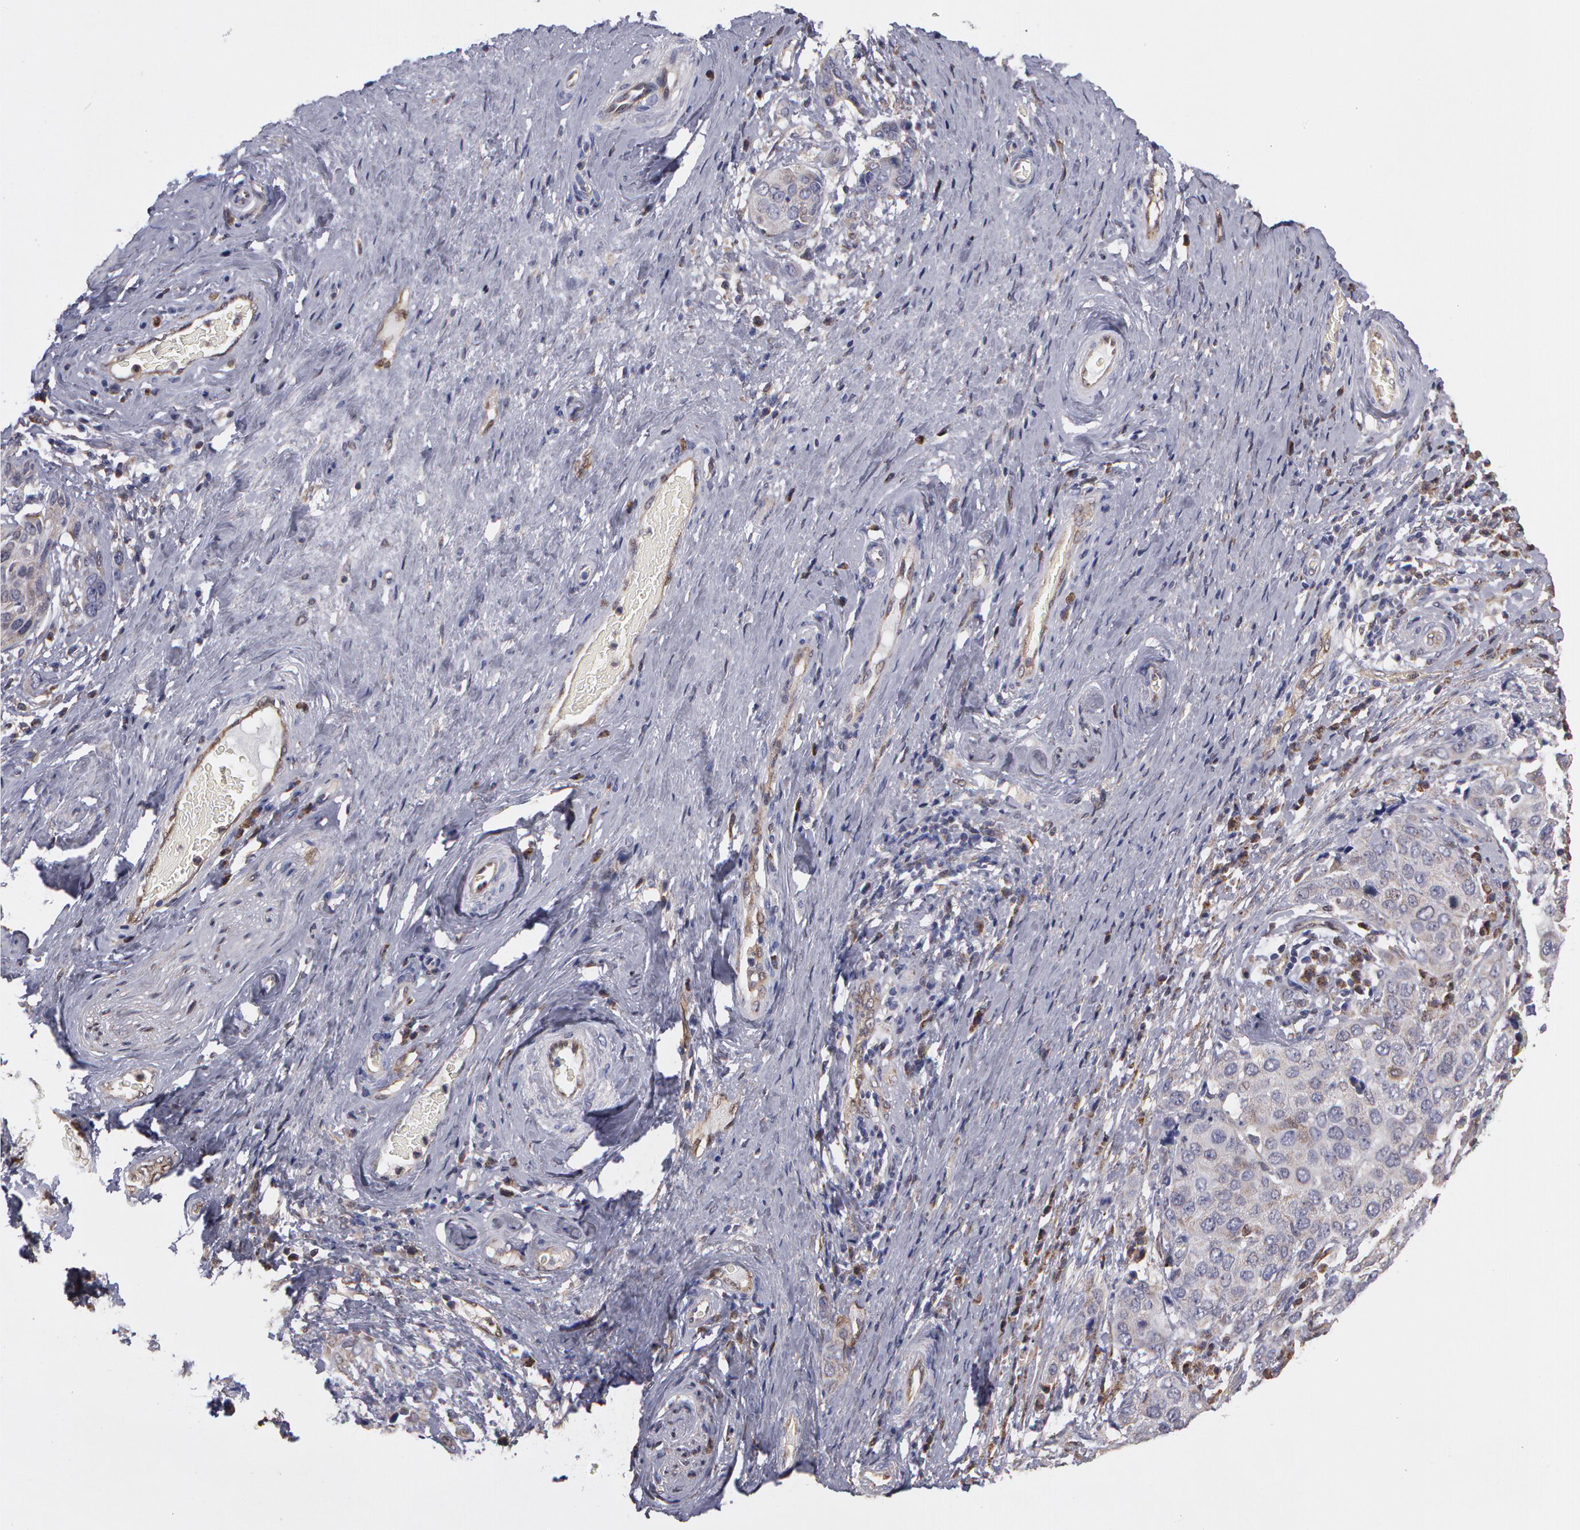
{"staining": {"intensity": "weak", "quantity": ">75%", "location": "cytoplasmic/membranous"}, "tissue": "cervical cancer", "cell_type": "Tumor cells", "image_type": "cancer", "snomed": [{"axis": "morphology", "description": "Squamous cell carcinoma, NOS"}, {"axis": "topography", "description": "Cervix"}], "caption": "Cervical squamous cell carcinoma stained with a protein marker shows weak staining in tumor cells.", "gene": "MPST", "patient": {"sex": "female", "age": 54}}